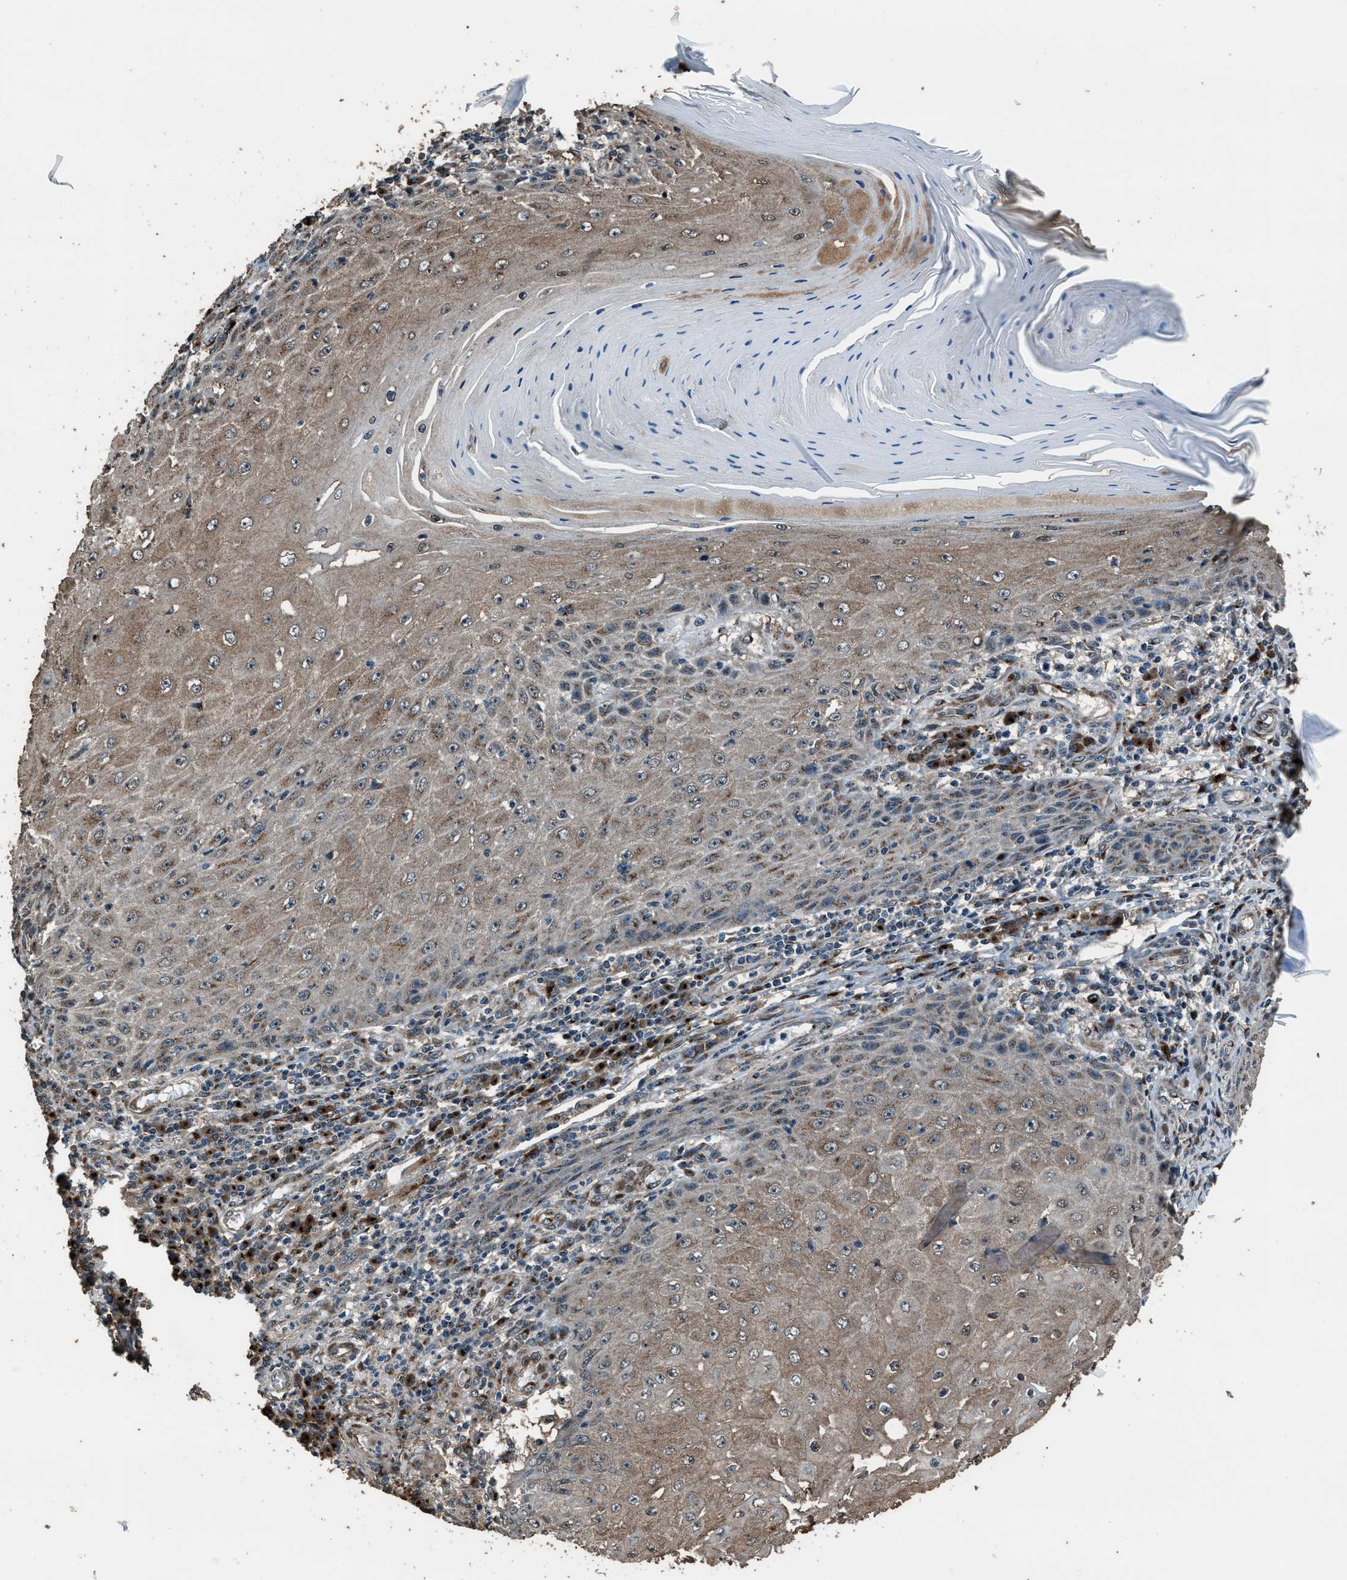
{"staining": {"intensity": "weak", "quantity": ">75%", "location": "cytoplasmic/membranous"}, "tissue": "skin cancer", "cell_type": "Tumor cells", "image_type": "cancer", "snomed": [{"axis": "morphology", "description": "Squamous cell carcinoma, NOS"}, {"axis": "topography", "description": "Skin"}], "caption": "The histopathology image demonstrates staining of squamous cell carcinoma (skin), revealing weak cytoplasmic/membranous protein expression (brown color) within tumor cells.", "gene": "SLC38A10", "patient": {"sex": "female", "age": 73}}